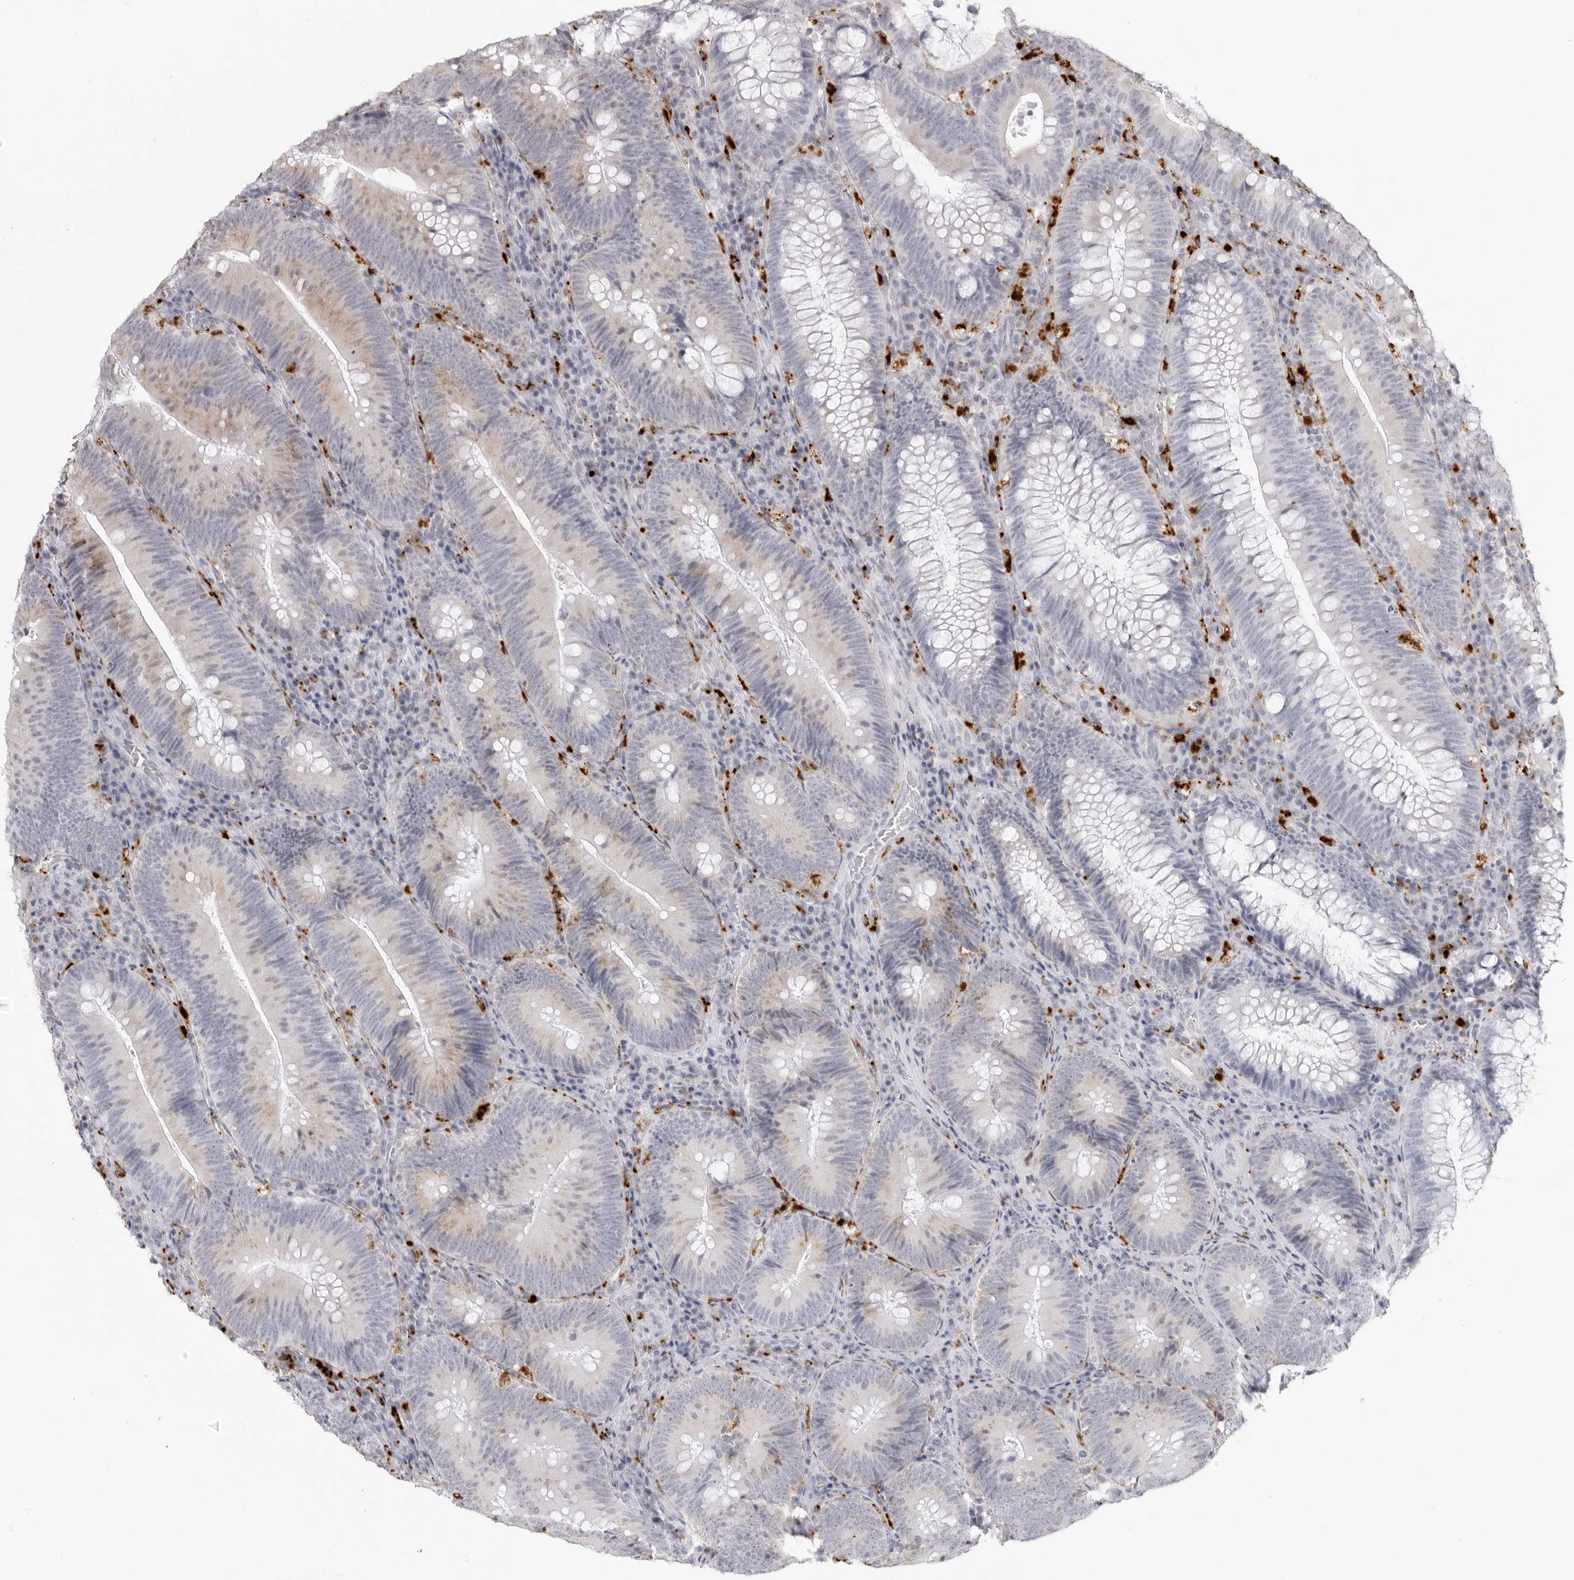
{"staining": {"intensity": "weak", "quantity": "<25%", "location": "cytoplasmic/membranous"}, "tissue": "colorectal cancer", "cell_type": "Tumor cells", "image_type": "cancer", "snomed": [{"axis": "morphology", "description": "Normal tissue, NOS"}, {"axis": "topography", "description": "Colon"}], "caption": "This is an immunohistochemistry (IHC) histopathology image of colorectal cancer. There is no expression in tumor cells.", "gene": "IL25", "patient": {"sex": "female", "age": 82}}